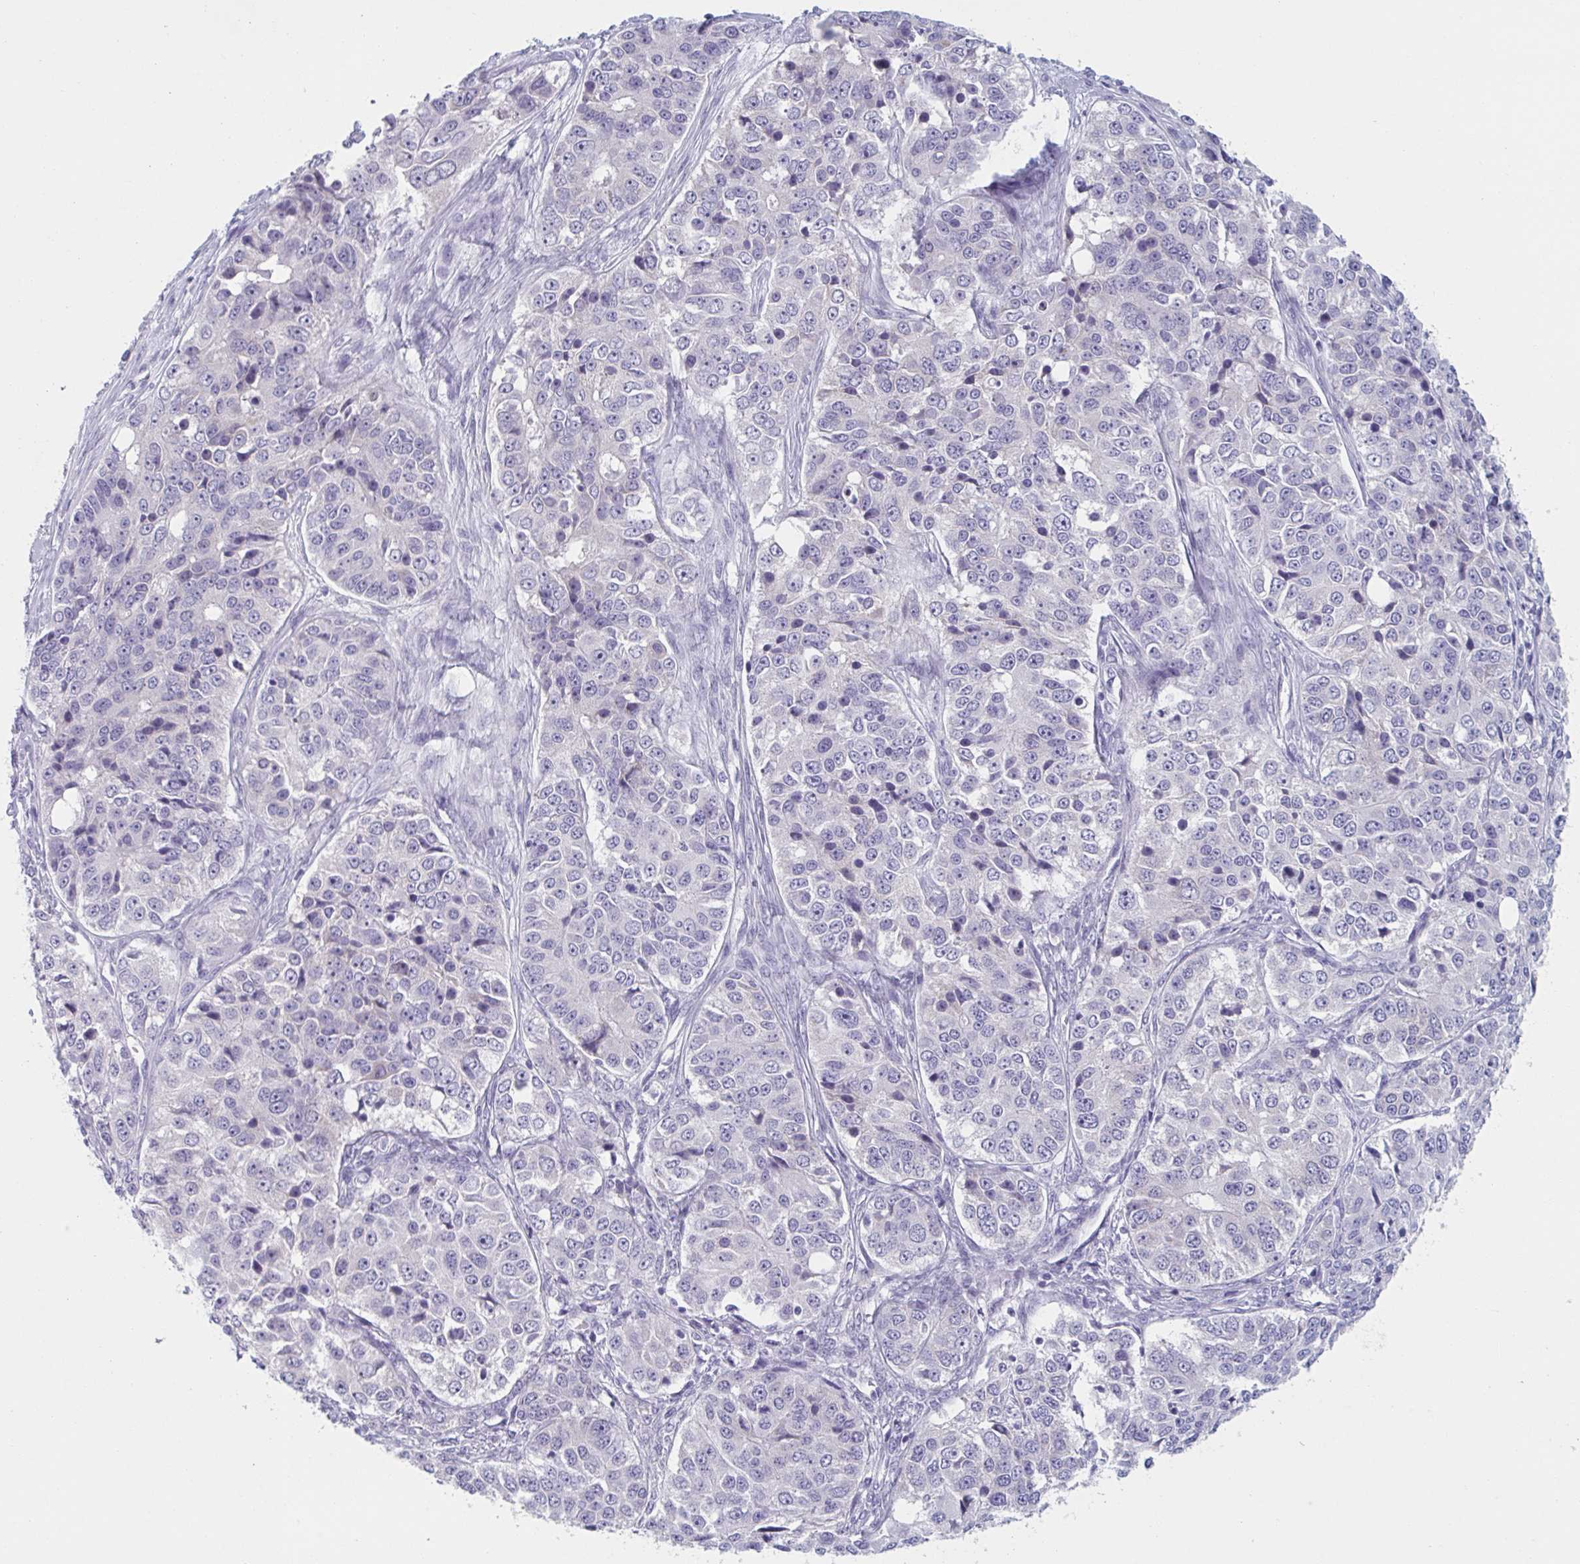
{"staining": {"intensity": "negative", "quantity": "none", "location": "none"}, "tissue": "ovarian cancer", "cell_type": "Tumor cells", "image_type": "cancer", "snomed": [{"axis": "morphology", "description": "Carcinoma, endometroid"}, {"axis": "topography", "description": "Ovary"}], "caption": "This is an immunohistochemistry photomicrograph of ovarian endometroid carcinoma. There is no positivity in tumor cells.", "gene": "HSD11B2", "patient": {"sex": "female", "age": 51}}